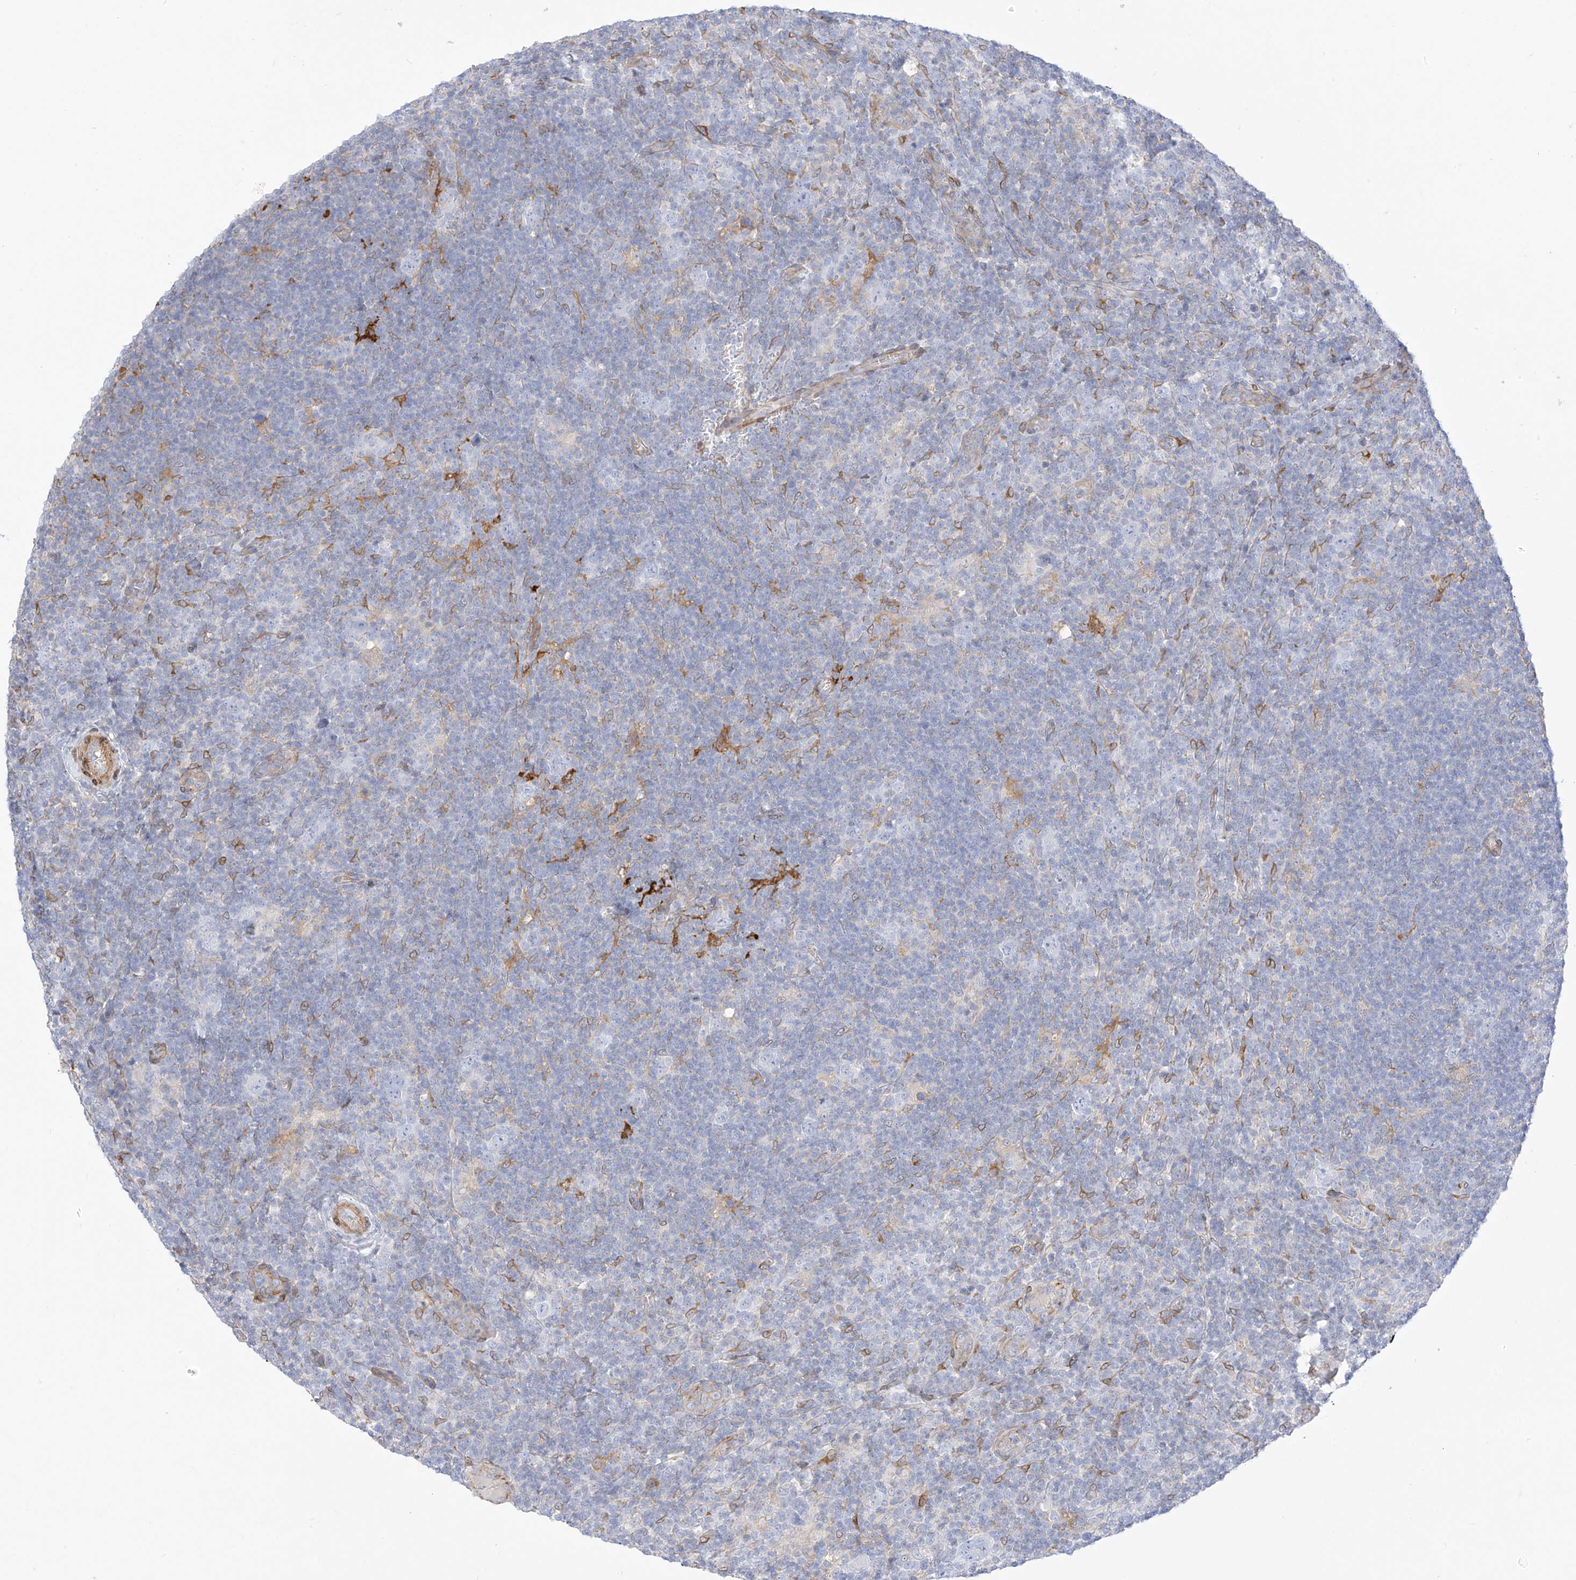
{"staining": {"intensity": "negative", "quantity": "none", "location": "none"}, "tissue": "lymphoma", "cell_type": "Tumor cells", "image_type": "cancer", "snomed": [{"axis": "morphology", "description": "Hodgkin's disease, NOS"}, {"axis": "topography", "description": "Lymph node"}], "caption": "An image of lymphoma stained for a protein displays no brown staining in tumor cells.", "gene": "PCYOX1", "patient": {"sex": "female", "age": 57}}